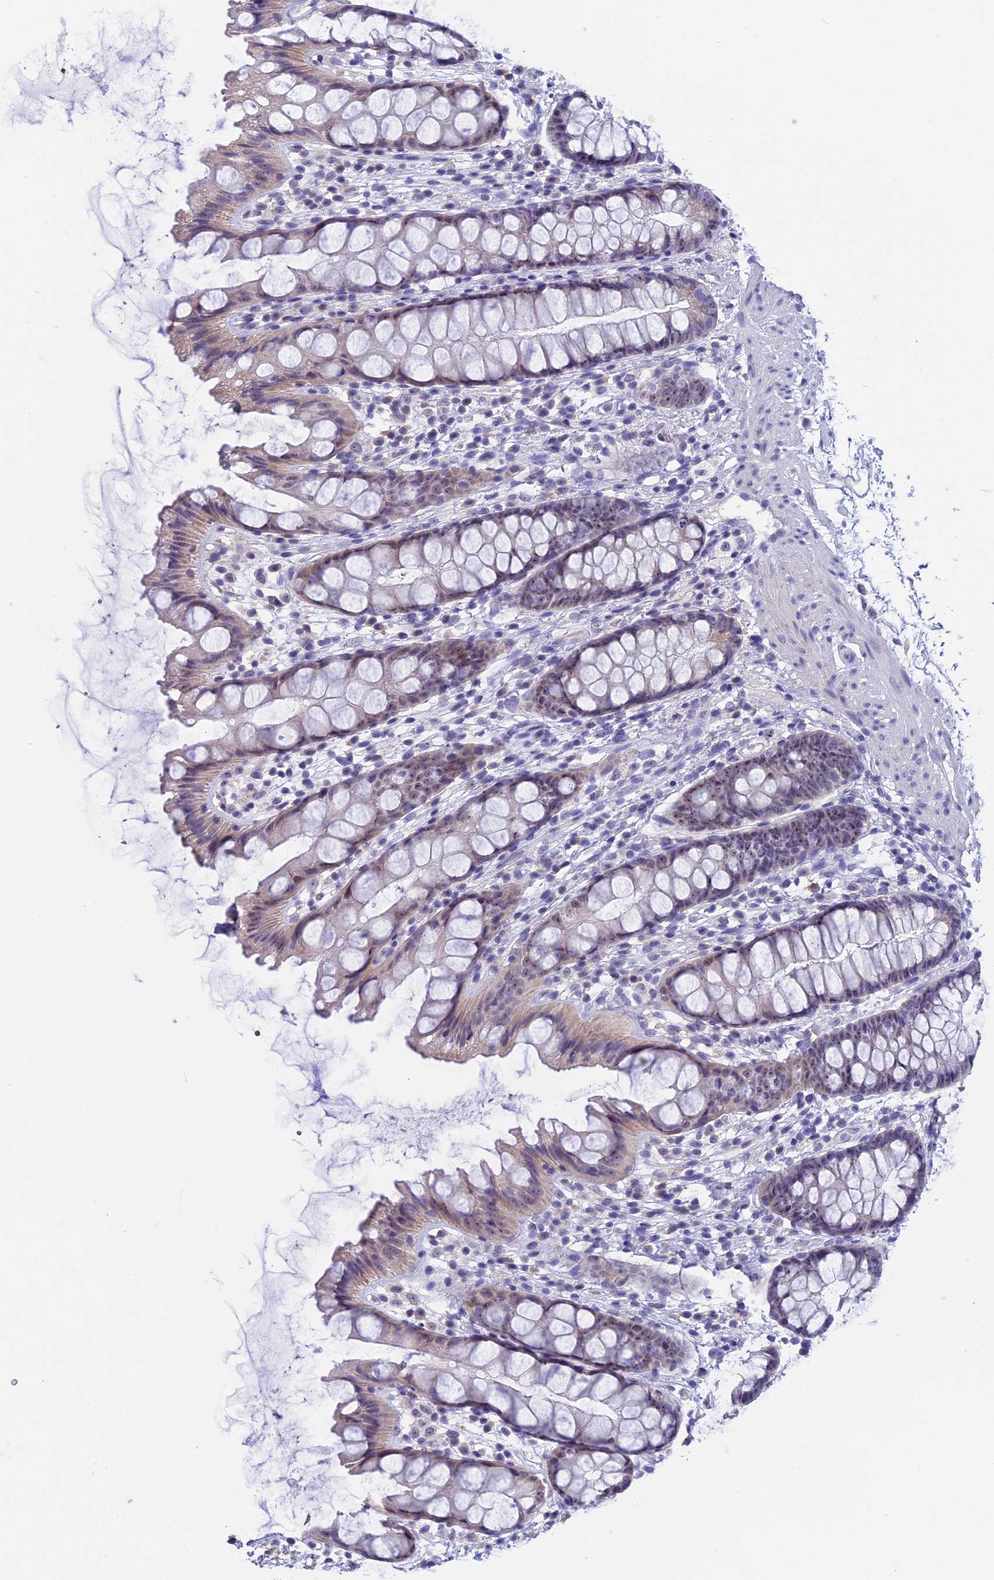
{"staining": {"intensity": "weak", "quantity": ">75%", "location": "cytoplasmic/membranous,nuclear"}, "tissue": "rectum", "cell_type": "Glandular cells", "image_type": "normal", "snomed": [{"axis": "morphology", "description": "Normal tissue, NOS"}, {"axis": "topography", "description": "Rectum"}], "caption": "Glandular cells demonstrate low levels of weak cytoplasmic/membranous,nuclear positivity in about >75% of cells in normal rectum. (DAB (3,3'-diaminobenzidine) = brown stain, brightfield microscopy at high magnification).", "gene": "KNOP1", "patient": {"sex": "female", "age": 65}}